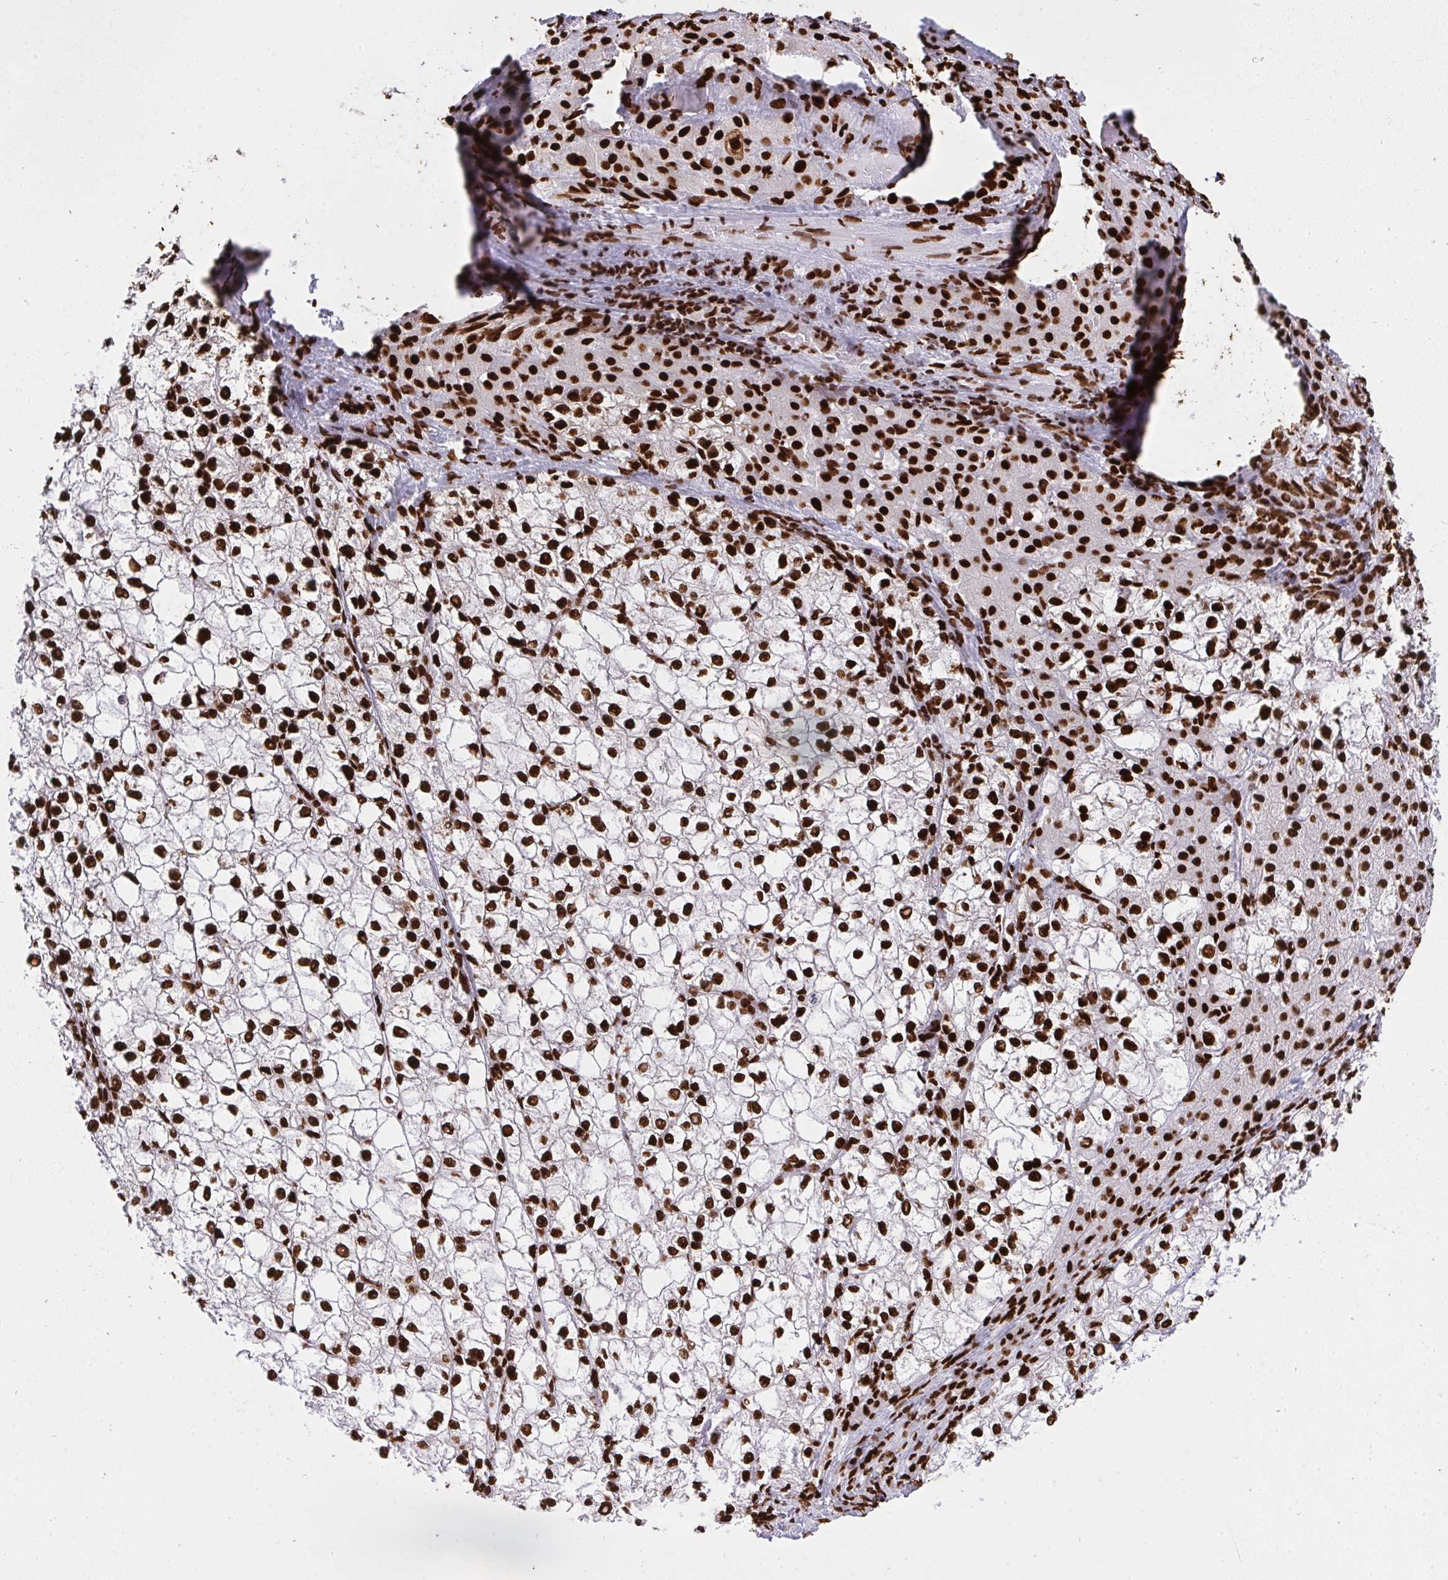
{"staining": {"intensity": "strong", "quantity": ">75%", "location": "nuclear"}, "tissue": "liver cancer", "cell_type": "Tumor cells", "image_type": "cancer", "snomed": [{"axis": "morphology", "description": "Carcinoma, Hepatocellular, NOS"}, {"axis": "topography", "description": "Liver"}], "caption": "This image exhibits immunohistochemistry (IHC) staining of liver cancer, with high strong nuclear expression in about >75% of tumor cells.", "gene": "HNRNPL", "patient": {"sex": "female", "age": 43}}